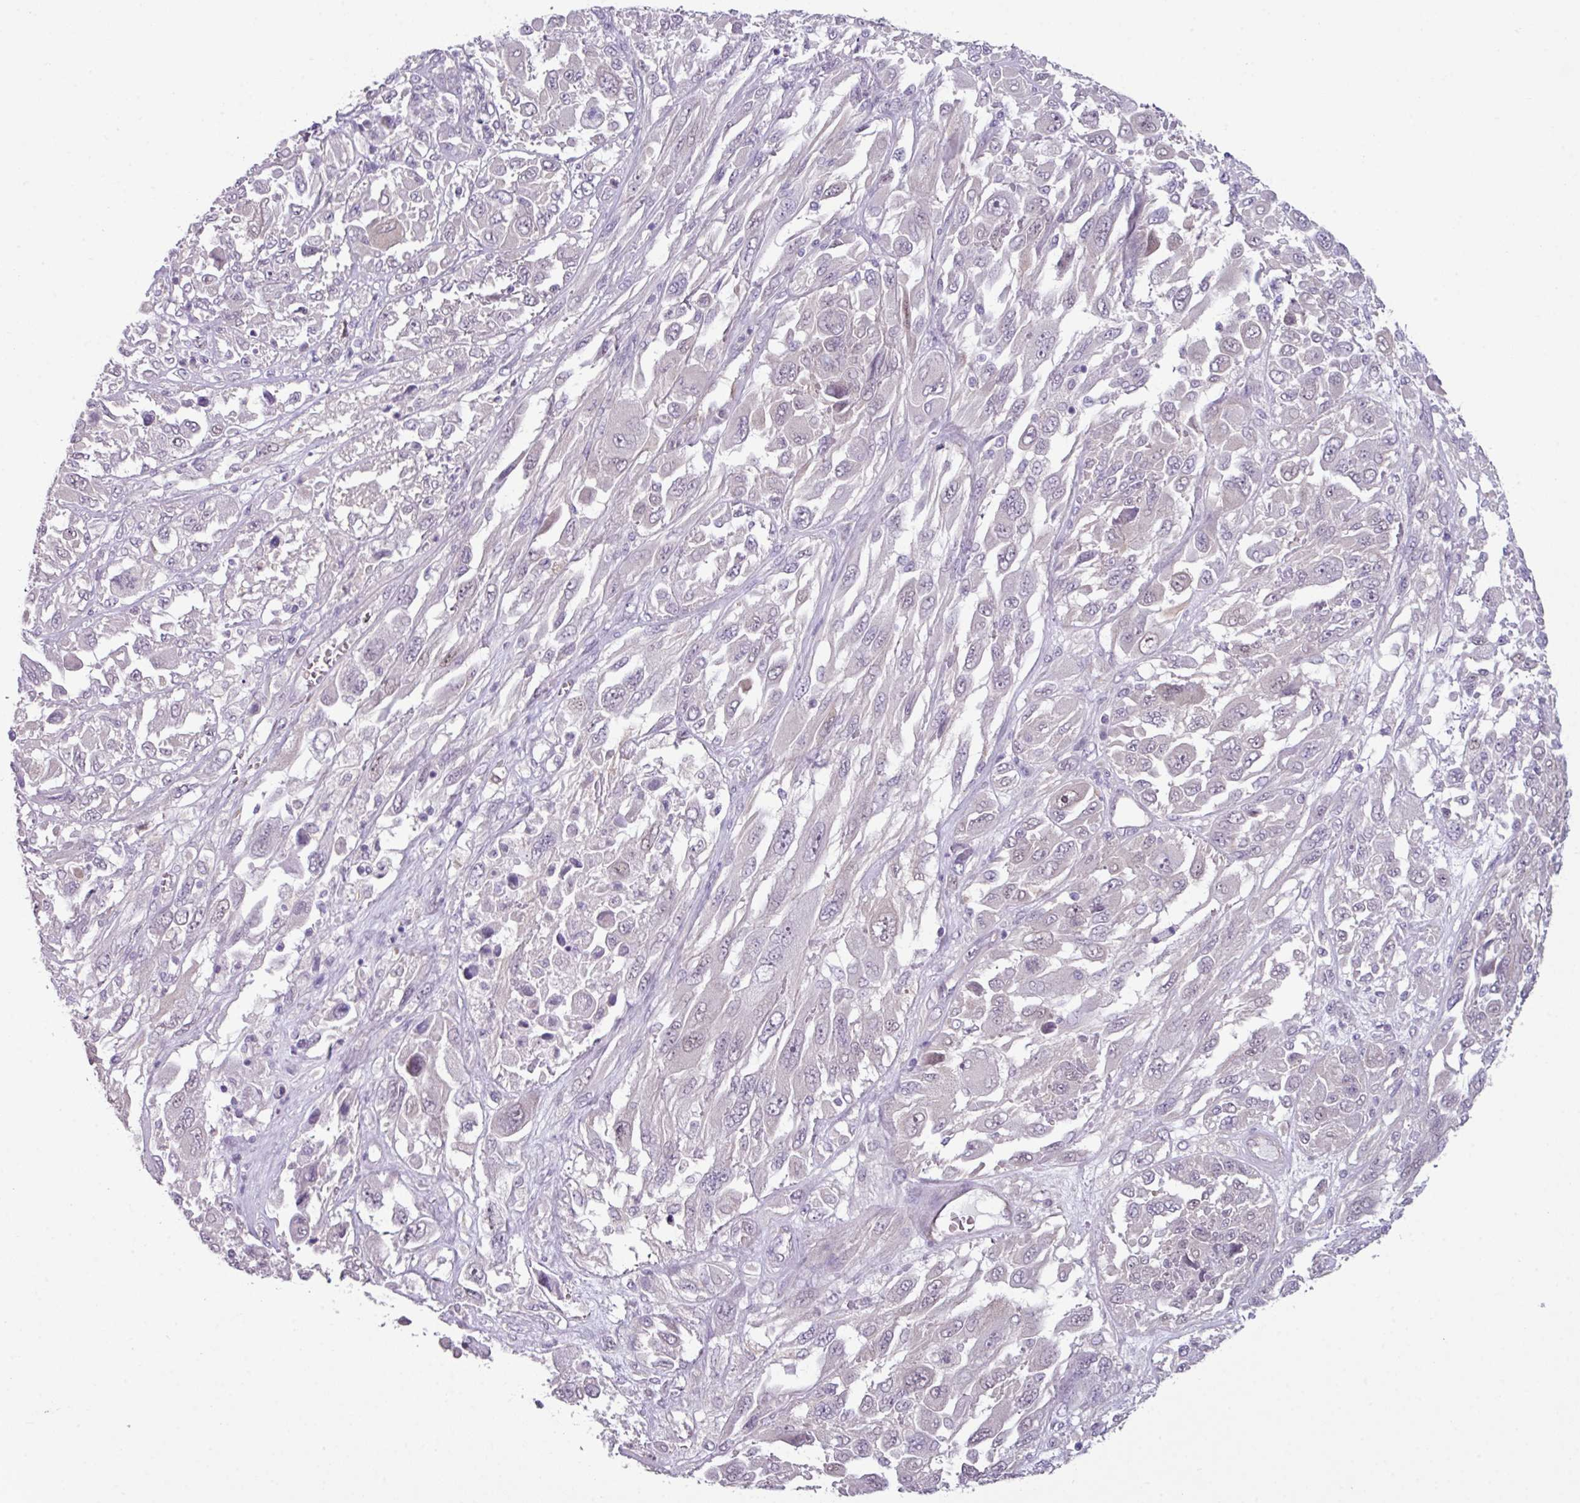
{"staining": {"intensity": "negative", "quantity": "none", "location": "none"}, "tissue": "melanoma", "cell_type": "Tumor cells", "image_type": "cancer", "snomed": [{"axis": "morphology", "description": "Malignant melanoma, NOS"}, {"axis": "topography", "description": "Skin"}], "caption": "High power microscopy photomicrograph of an immunohistochemistry (IHC) histopathology image of malignant melanoma, revealing no significant positivity in tumor cells. (Brightfield microscopy of DAB (3,3'-diaminobenzidine) immunohistochemistry (IHC) at high magnification).", "gene": "TTLL12", "patient": {"sex": "female", "age": 91}}